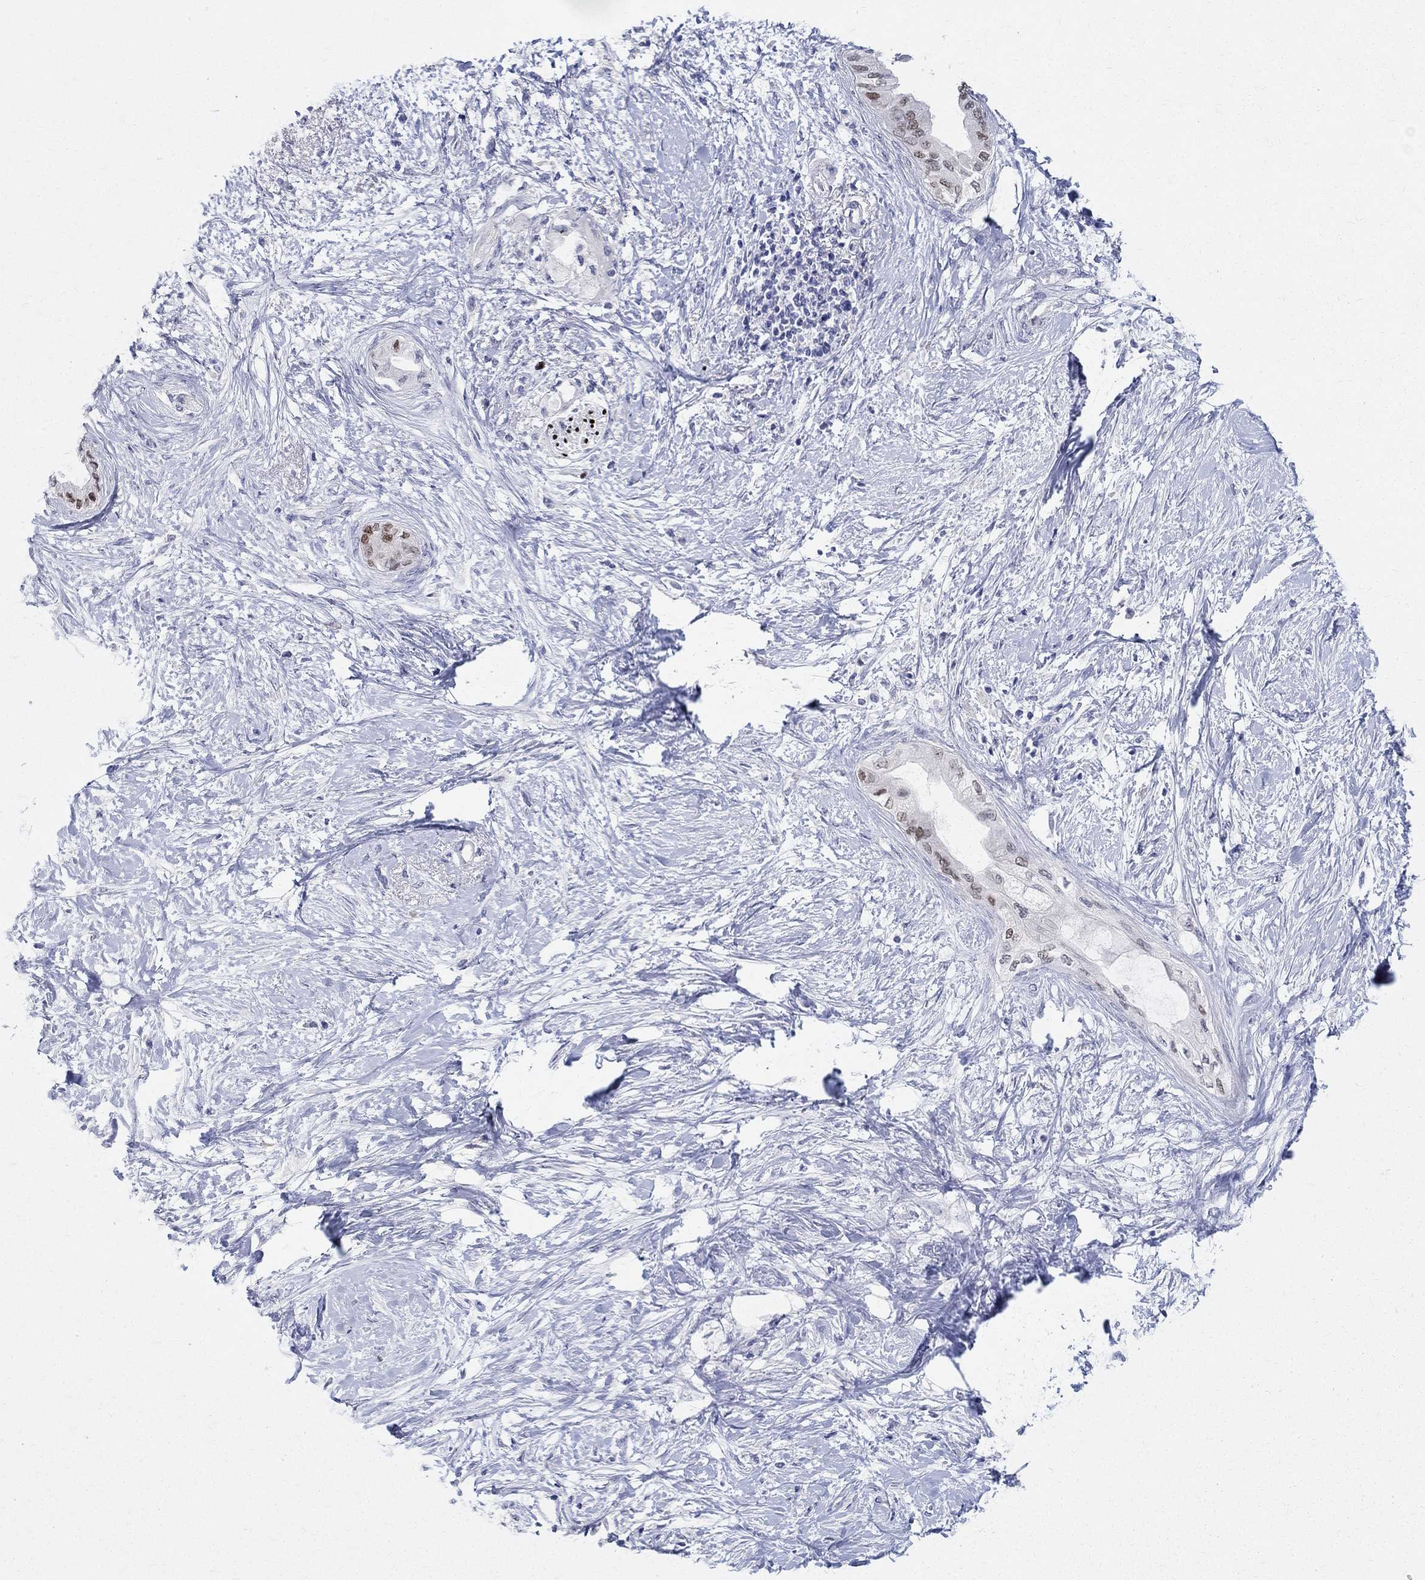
{"staining": {"intensity": "weak", "quantity": ">75%", "location": "nuclear"}, "tissue": "pancreatic cancer", "cell_type": "Tumor cells", "image_type": "cancer", "snomed": [{"axis": "morphology", "description": "Normal tissue, NOS"}, {"axis": "morphology", "description": "Adenocarcinoma, NOS"}, {"axis": "topography", "description": "Pancreas"}, {"axis": "topography", "description": "Duodenum"}], "caption": "A micrograph showing weak nuclear staining in approximately >75% of tumor cells in pancreatic adenocarcinoma, as visualized by brown immunohistochemical staining.", "gene": "SOX2", "patient": {"sex": "female", "age": 60}}